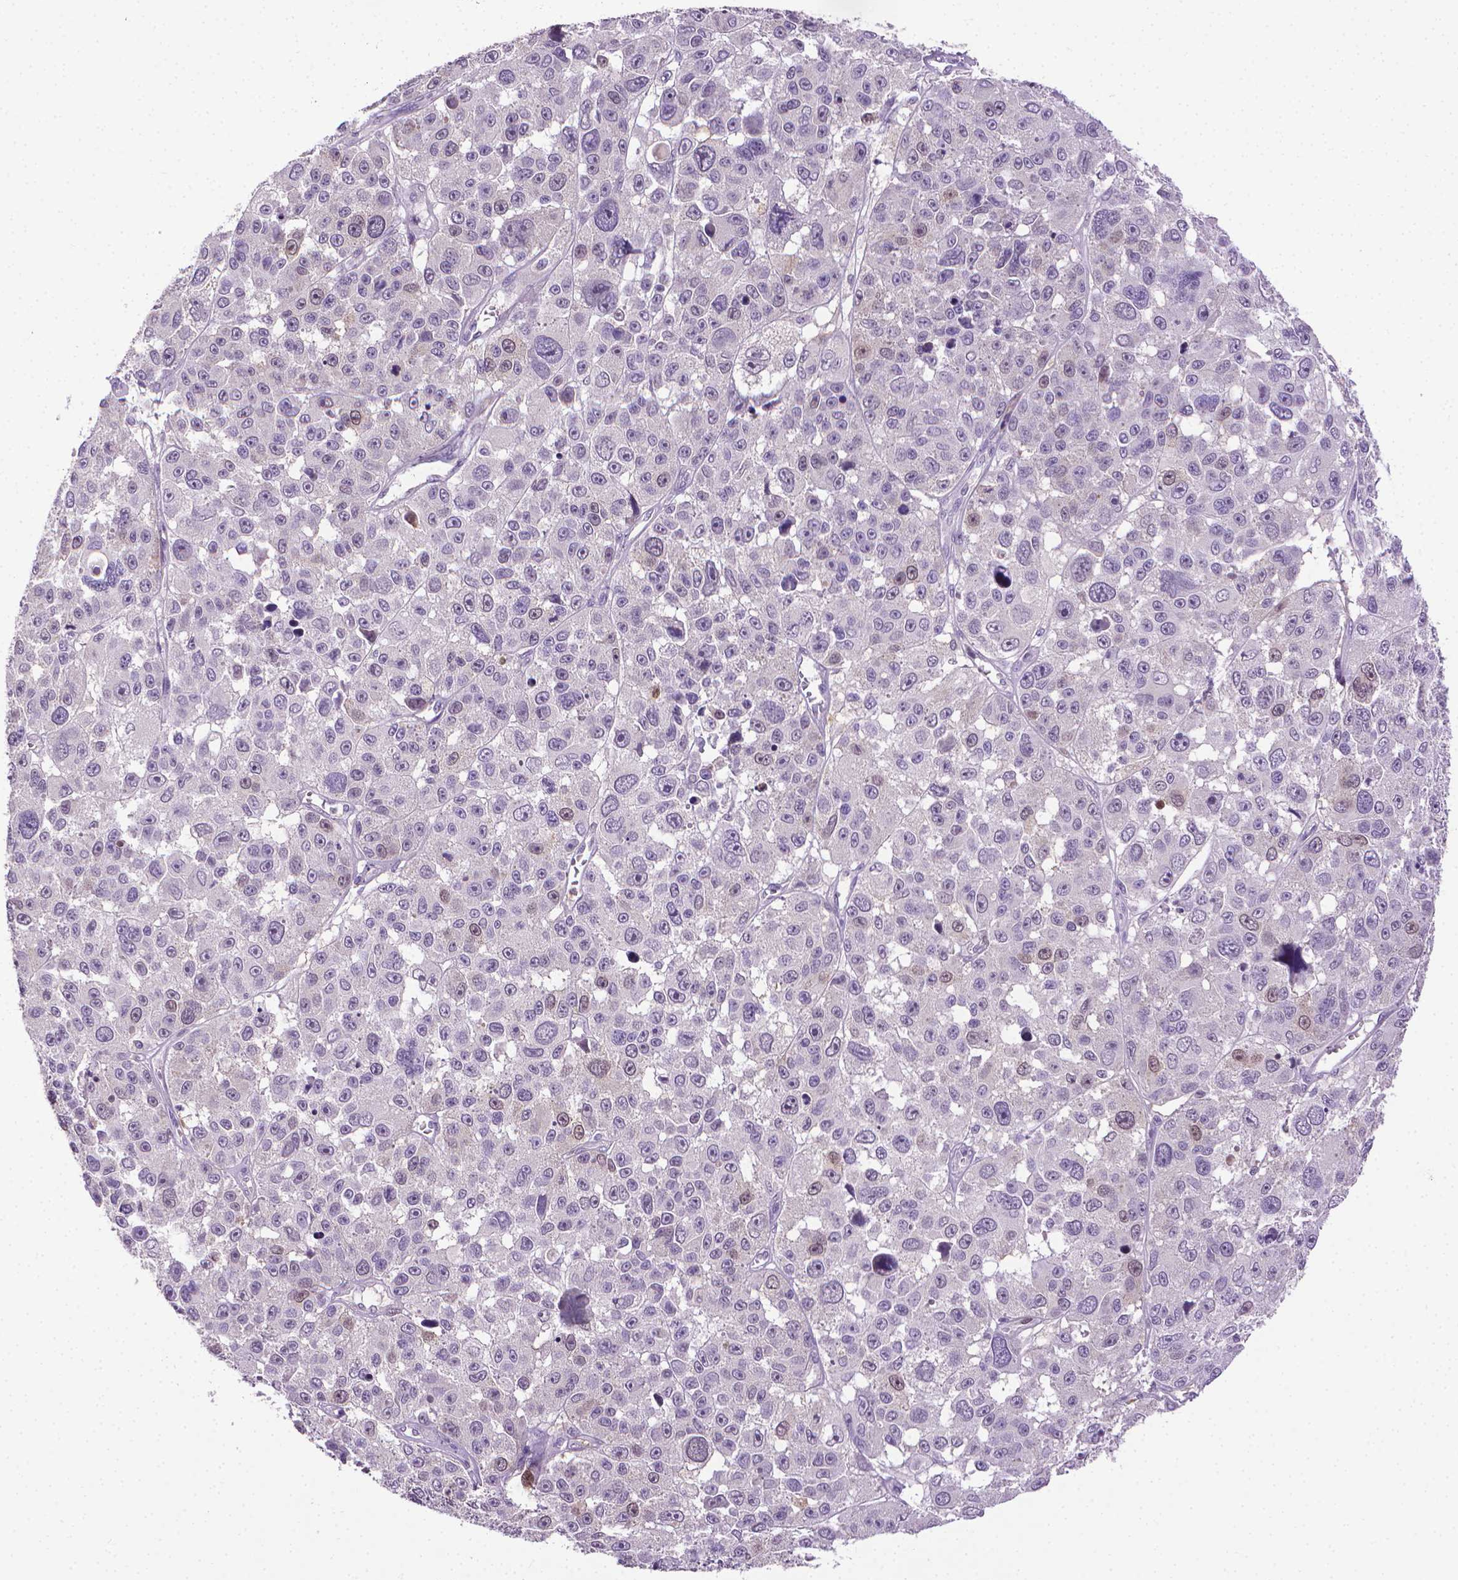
{"staining": {"intensity": "negative", "quantity": "none", "location": "none"}, "tissue": "melanoma", "cell_type": "Tumor cells", "image_type": "cancer", "snomed": [{"axis": "morphology", "description": "Malignant melanoma, NOS"}, {"axis": "topography", "description": "Skin"}], "caption": "Malignant melanoma was stained to show a protein in brown. There is no significant positivity in tumor cells.", "gene": "CDKN2D", "patient": {"sex": "female", "age": 66}}